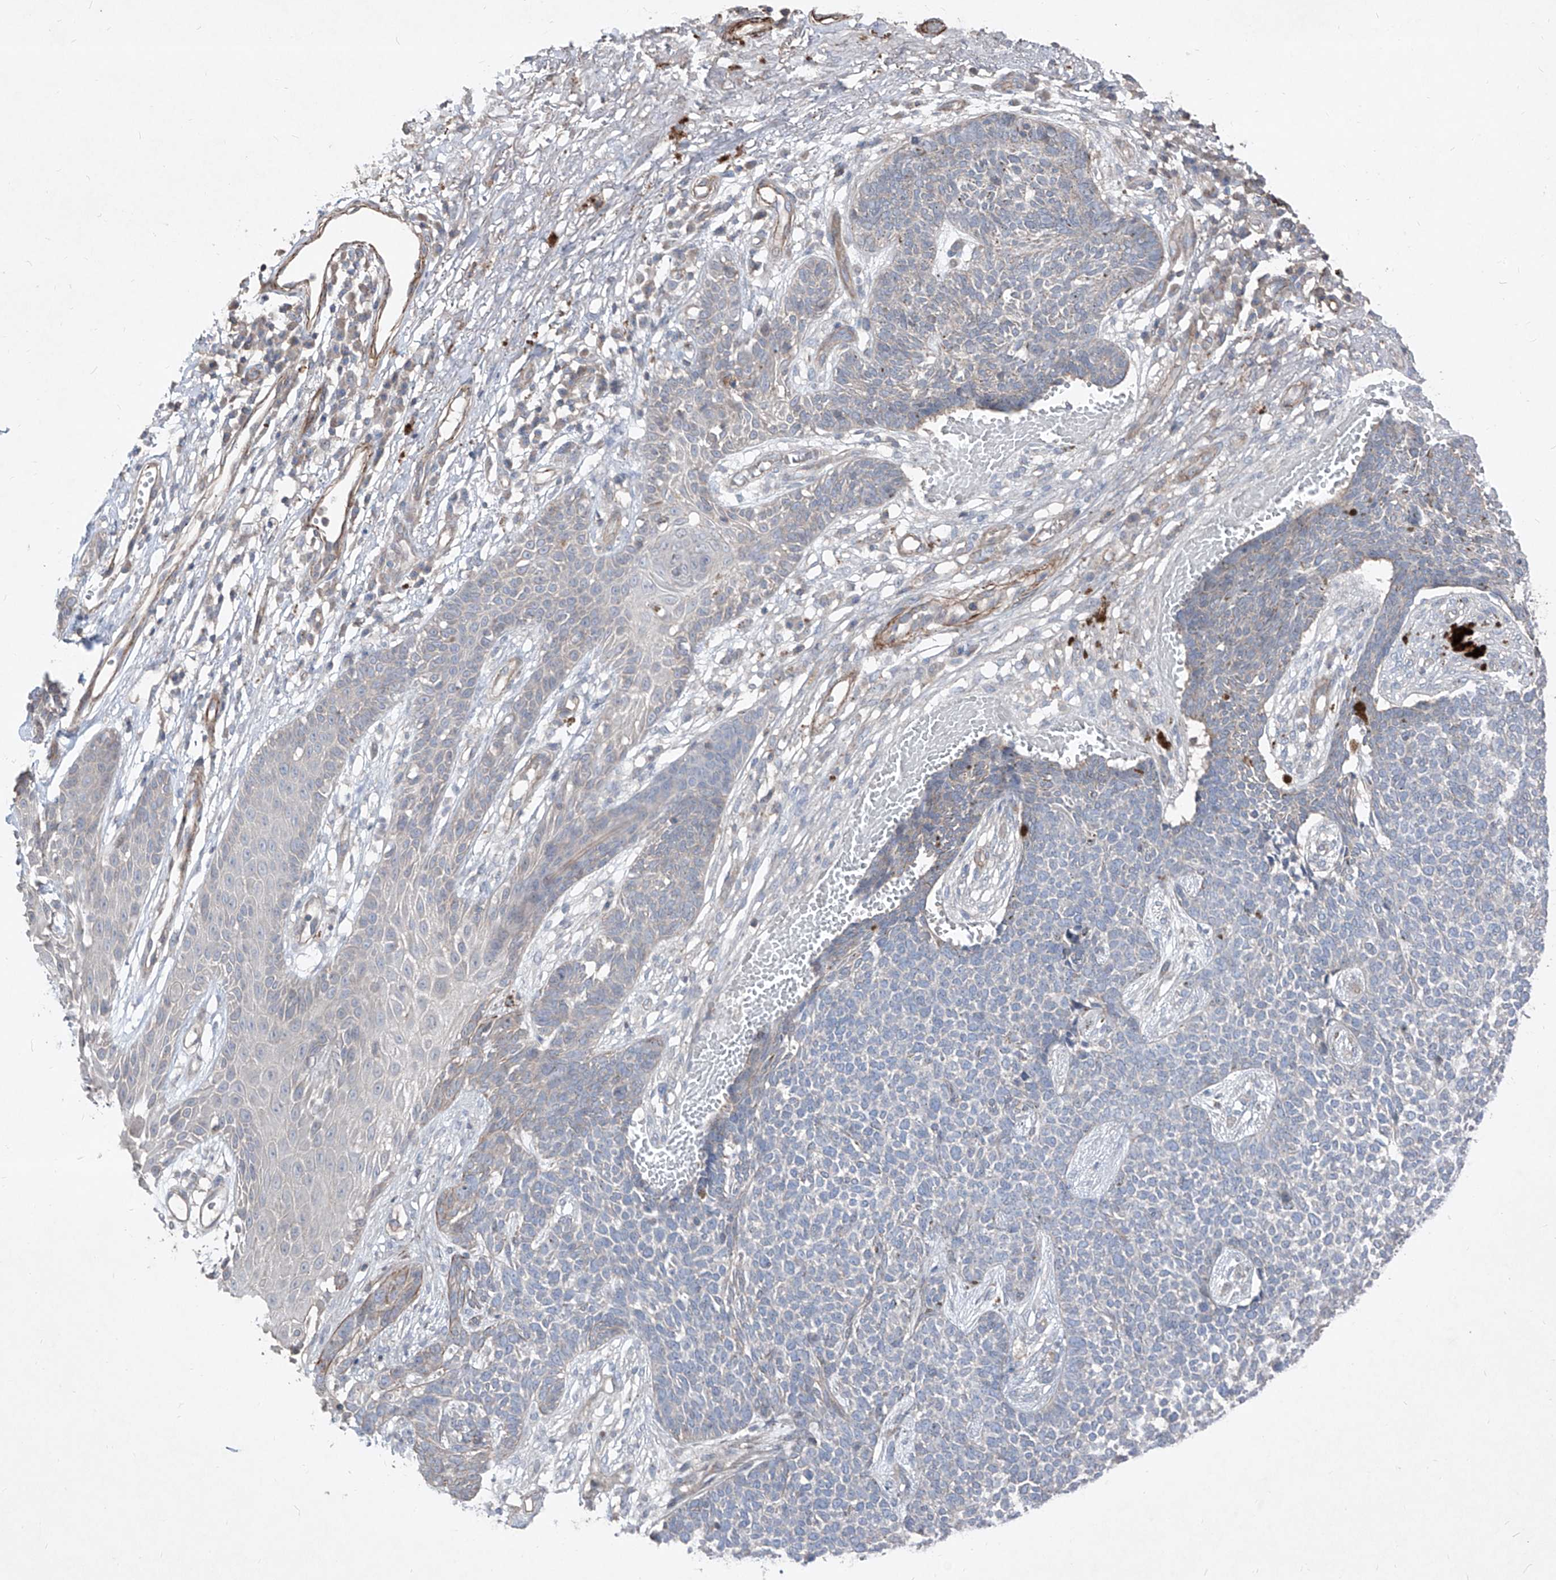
{"staining": {"intensity": "negative", "quantity": "none", "location": "none"}, "tissue": "skin cancer", "cell_type": "Tumor cells", "image_type": "cancer", "snomed": [{"axis": "morphology", "description": "Basal cell carcinoma"}, {"axis": "topography", "description": "Skin"}], "caption": "Photomicrograph shows no significant protein staining in tumor cells of basal cell carcinoma (skin).", "gene": "UFD1", "patient": {"sex": "female", "age": 84}}